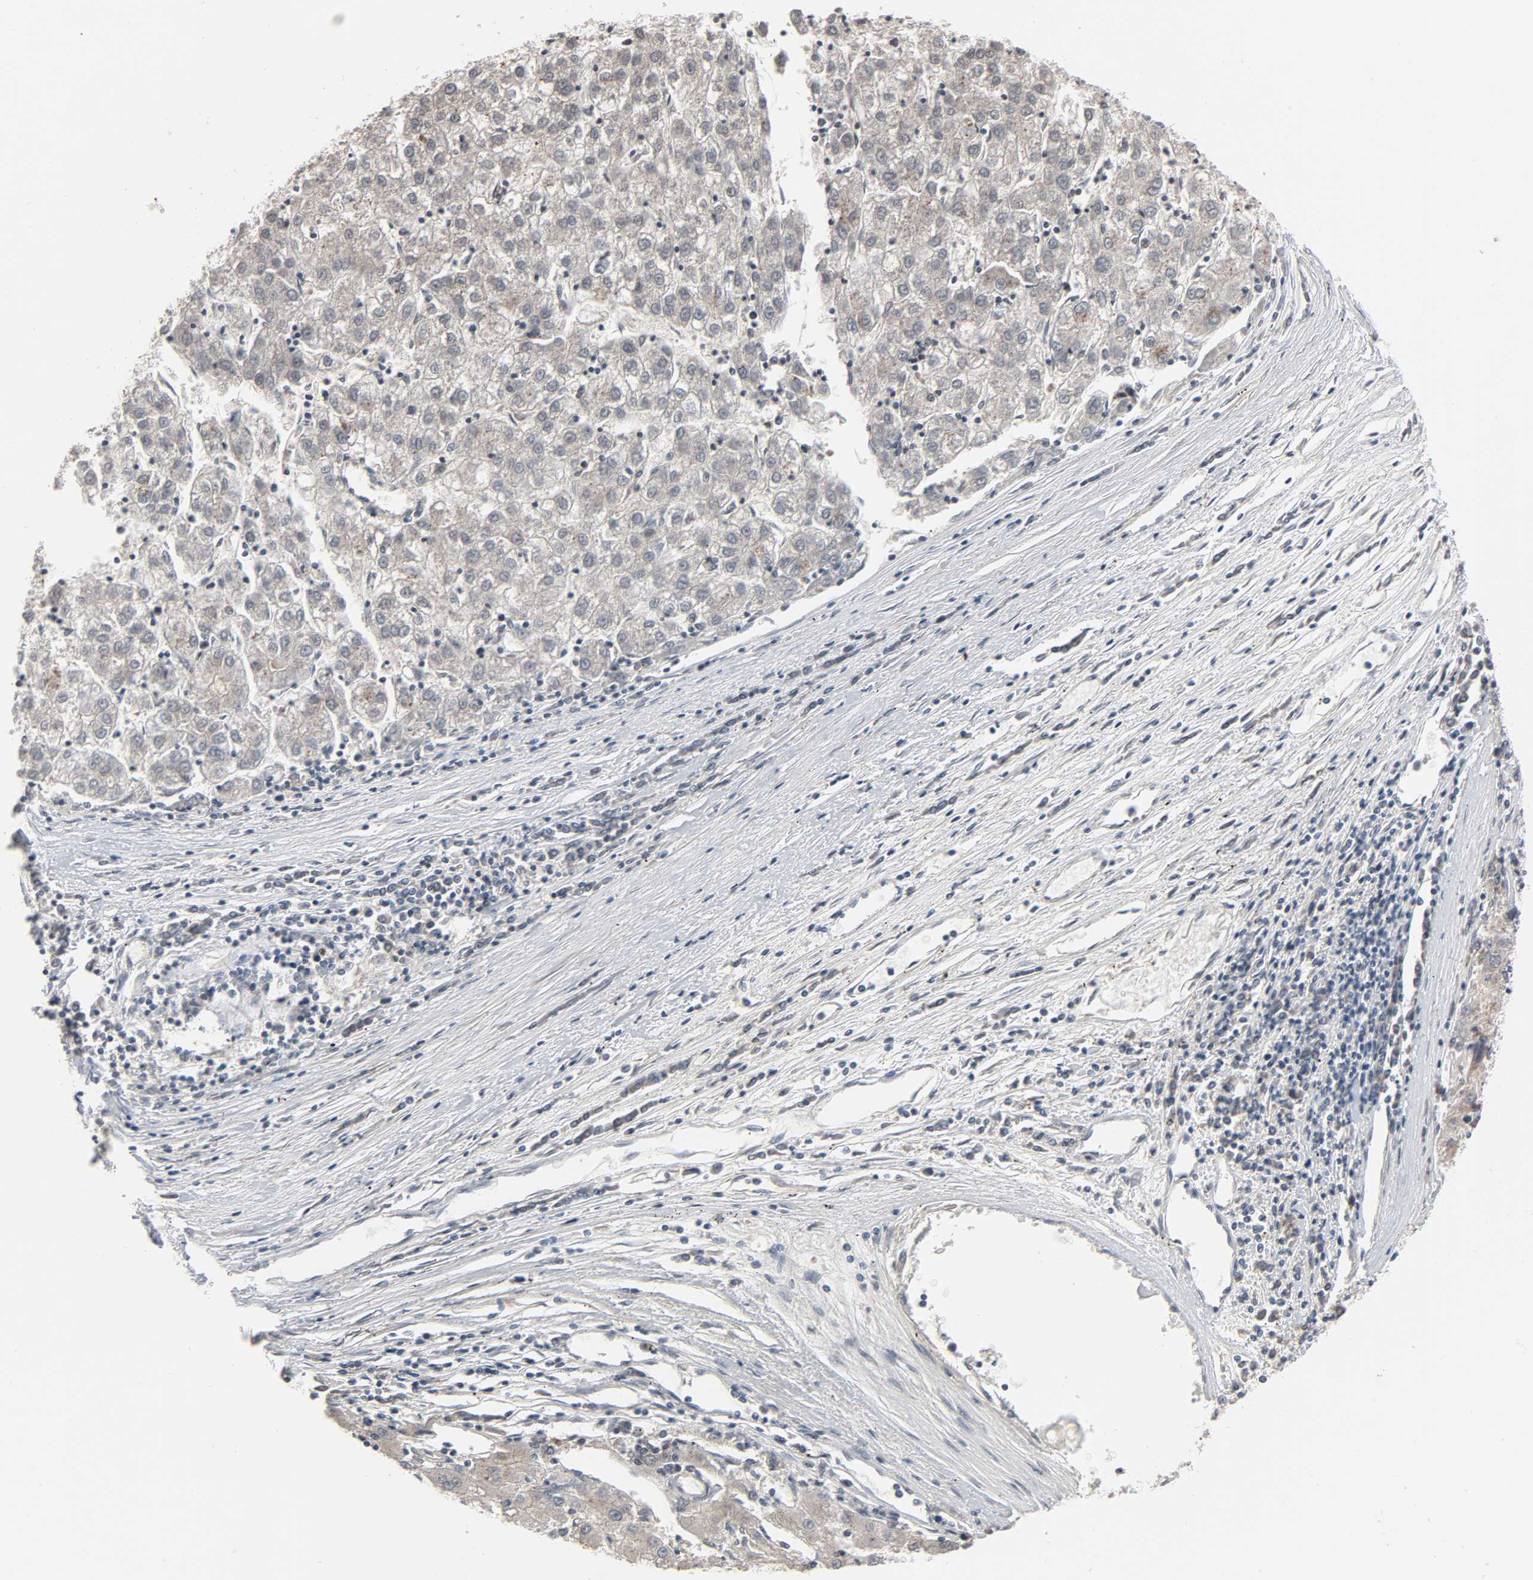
{"staining": {"intensity": "negative", "quantity": "none", "location": "none"}, "tissue": "liver cancer", "cell_type": "Tumor cells", "image_type": "cancer", "snomed": [{"axis": "morphology", "description": "Carcinoma, Hepatocellular, NOS"}, {"axis": "topography", "description": "Liver"}], "caption": "A micrograph of liver cancer stained for a protein shows no brown staining in tumor cells.", "gene": "MT3", "patient": {"sex": "male", "age": 72}}